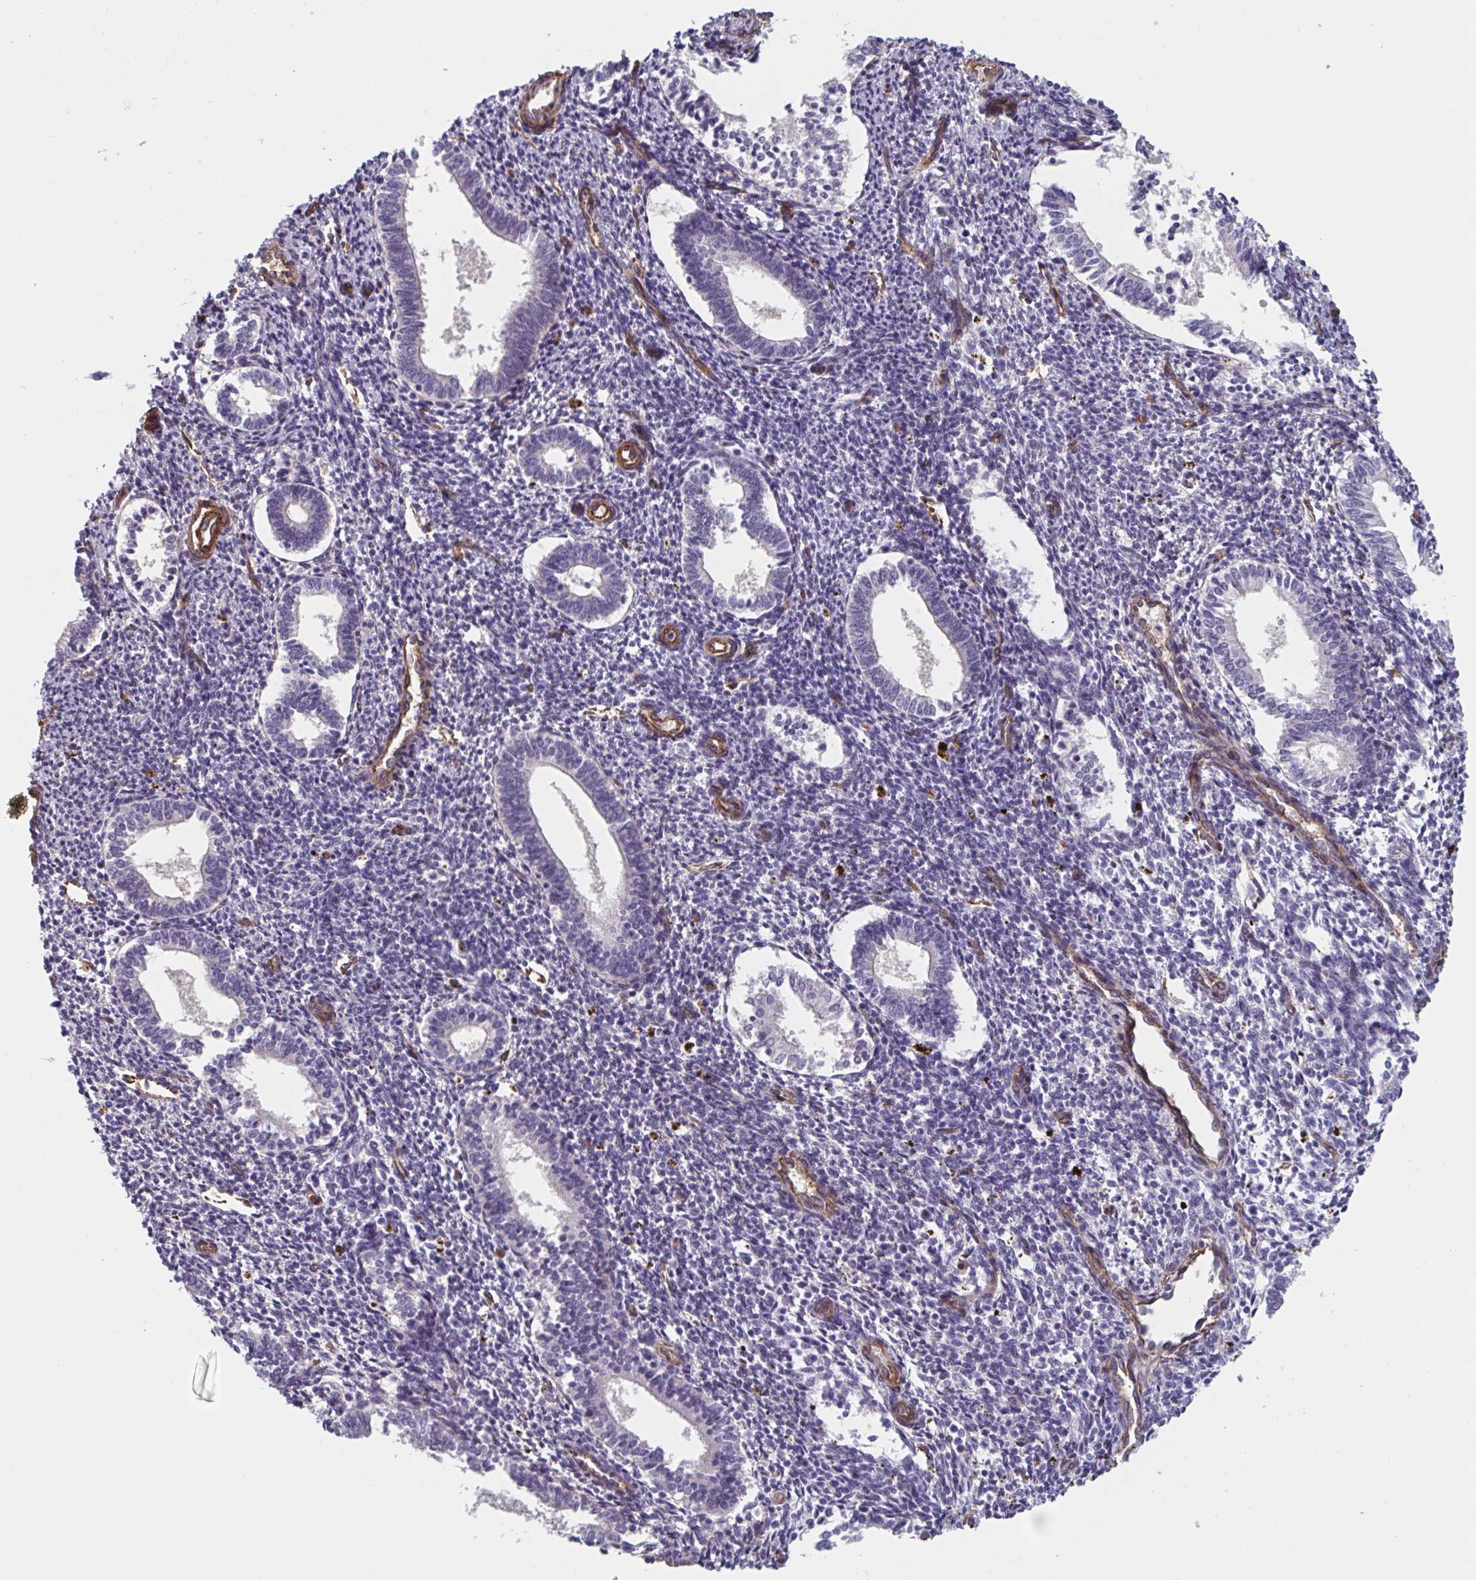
{"staining": {"intensity": "negative", "quantity": "none", "location": "none"}, "tissue": "endometrium", "cell_type": "Cells in endometrial stroma", "image_type": "normal", "snomed": [{"axis": "morphology", "description": "Normal tissue, NOS"}, {"axis": "topography", "description": "Endometrium"}], "caption": "This image is of normal endometrium stained with IHC to label a protein in brown with the nuclei are counter-stained blue. There is no staining in cells in endometrial stroma. (Stains: DAB immunohistochemistry with hematoxylin counter stain, Microscopy: brightfield microscopy at high magnification).", "gene": "CITED4", "patient": {"sex": "female", "age": 41}}